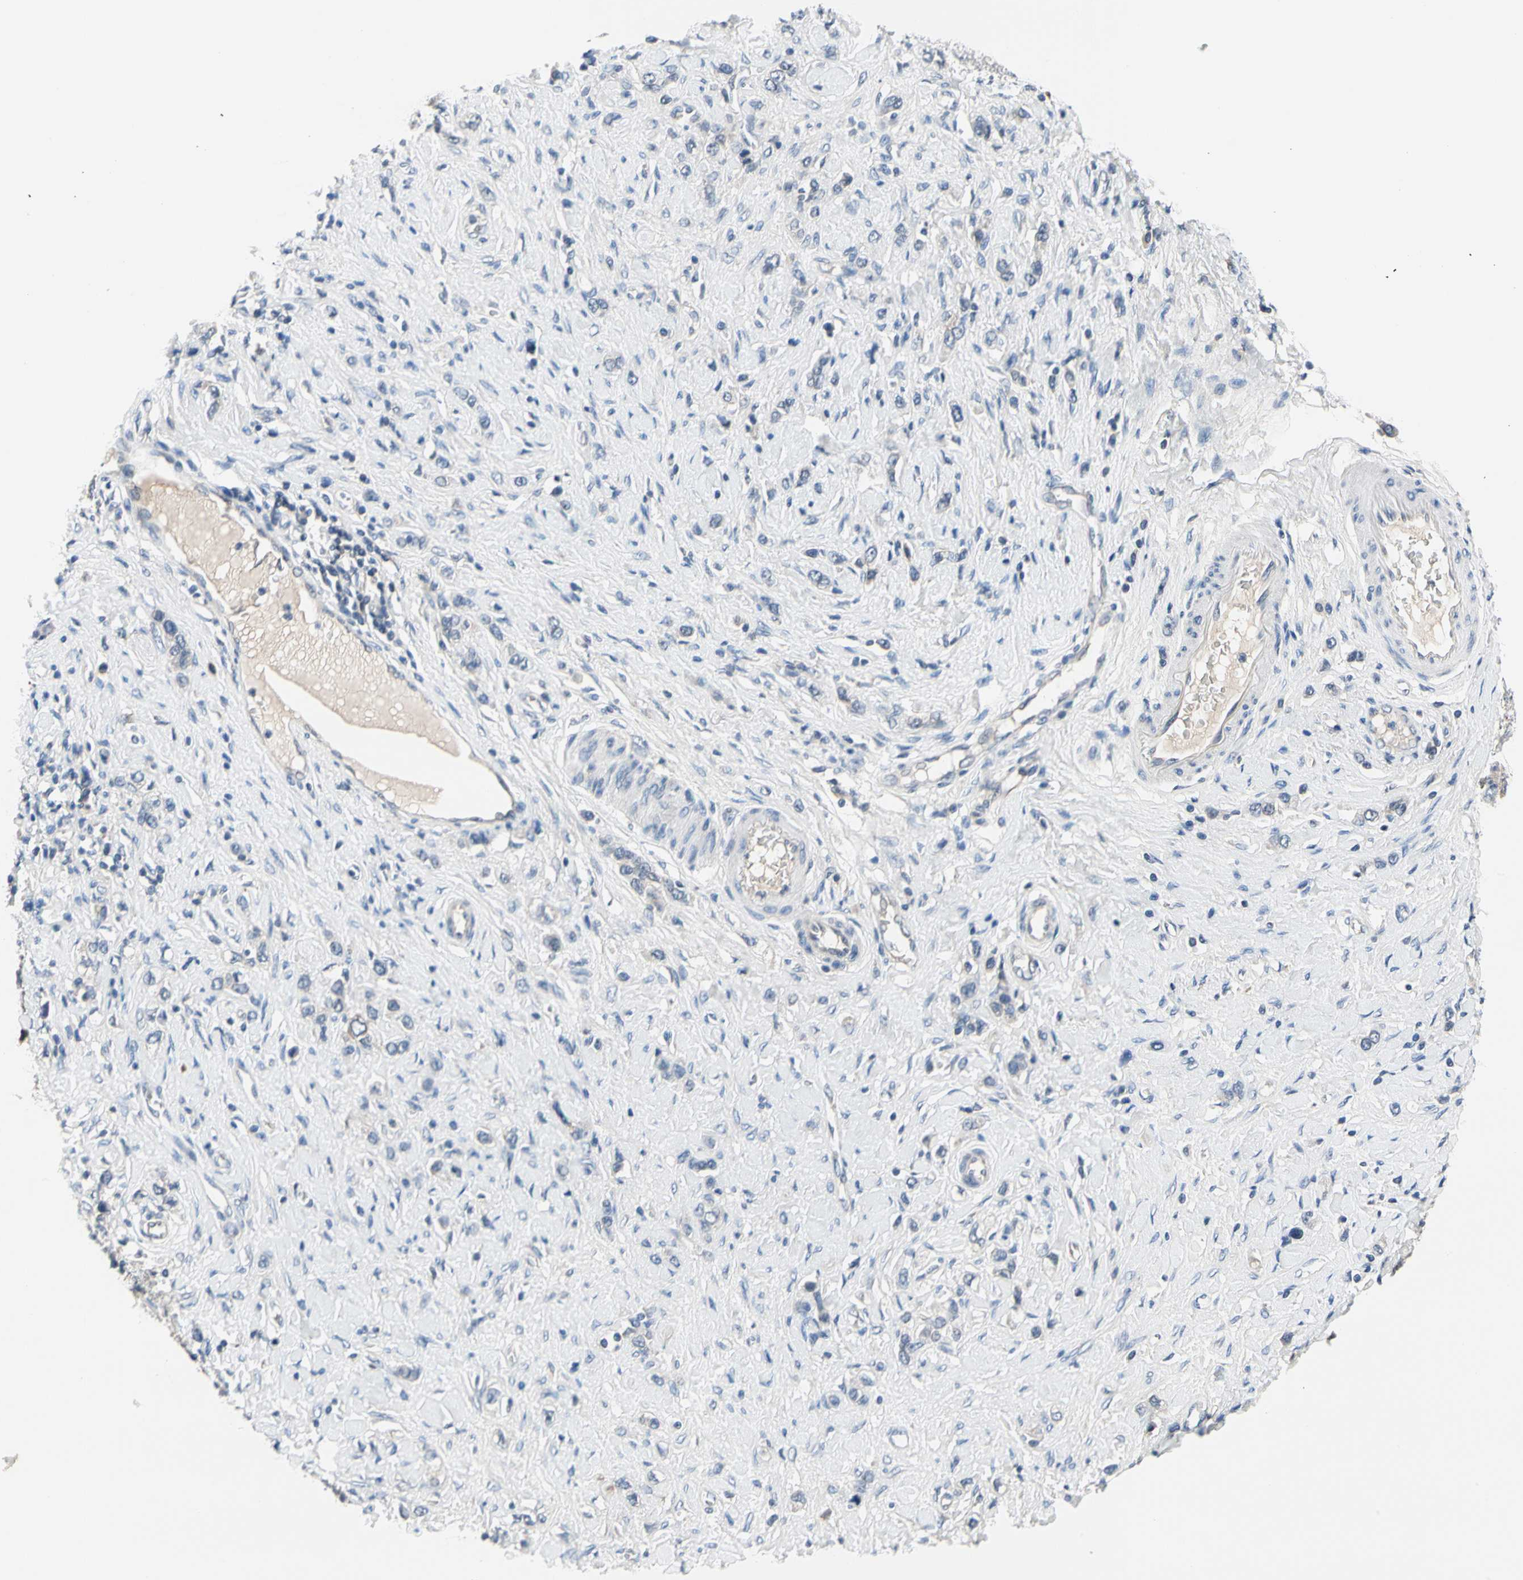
{"staining": {"intensity": "negative", "quantity": "none", "location": "none"}, "tissue": "stomach cancer", "cell_type": "Tumor cells", "image_type": "cancer", "snomed": [{"axis": "morphology", "description": "Normal tissue, NOS"}, {"axis": "morphology", "description": "Adenocarcinoma, NOS"}, {"axis": "topography", "description": "Stomach, upper"}, {"axis": "topography", "description": "Stomach"}], "caption": "Tumor cells show no significant protein positivity in adenocarcinoma (stomach).", "gene": "SELENOK", "patient": {"sex": "female", "age": 65}}